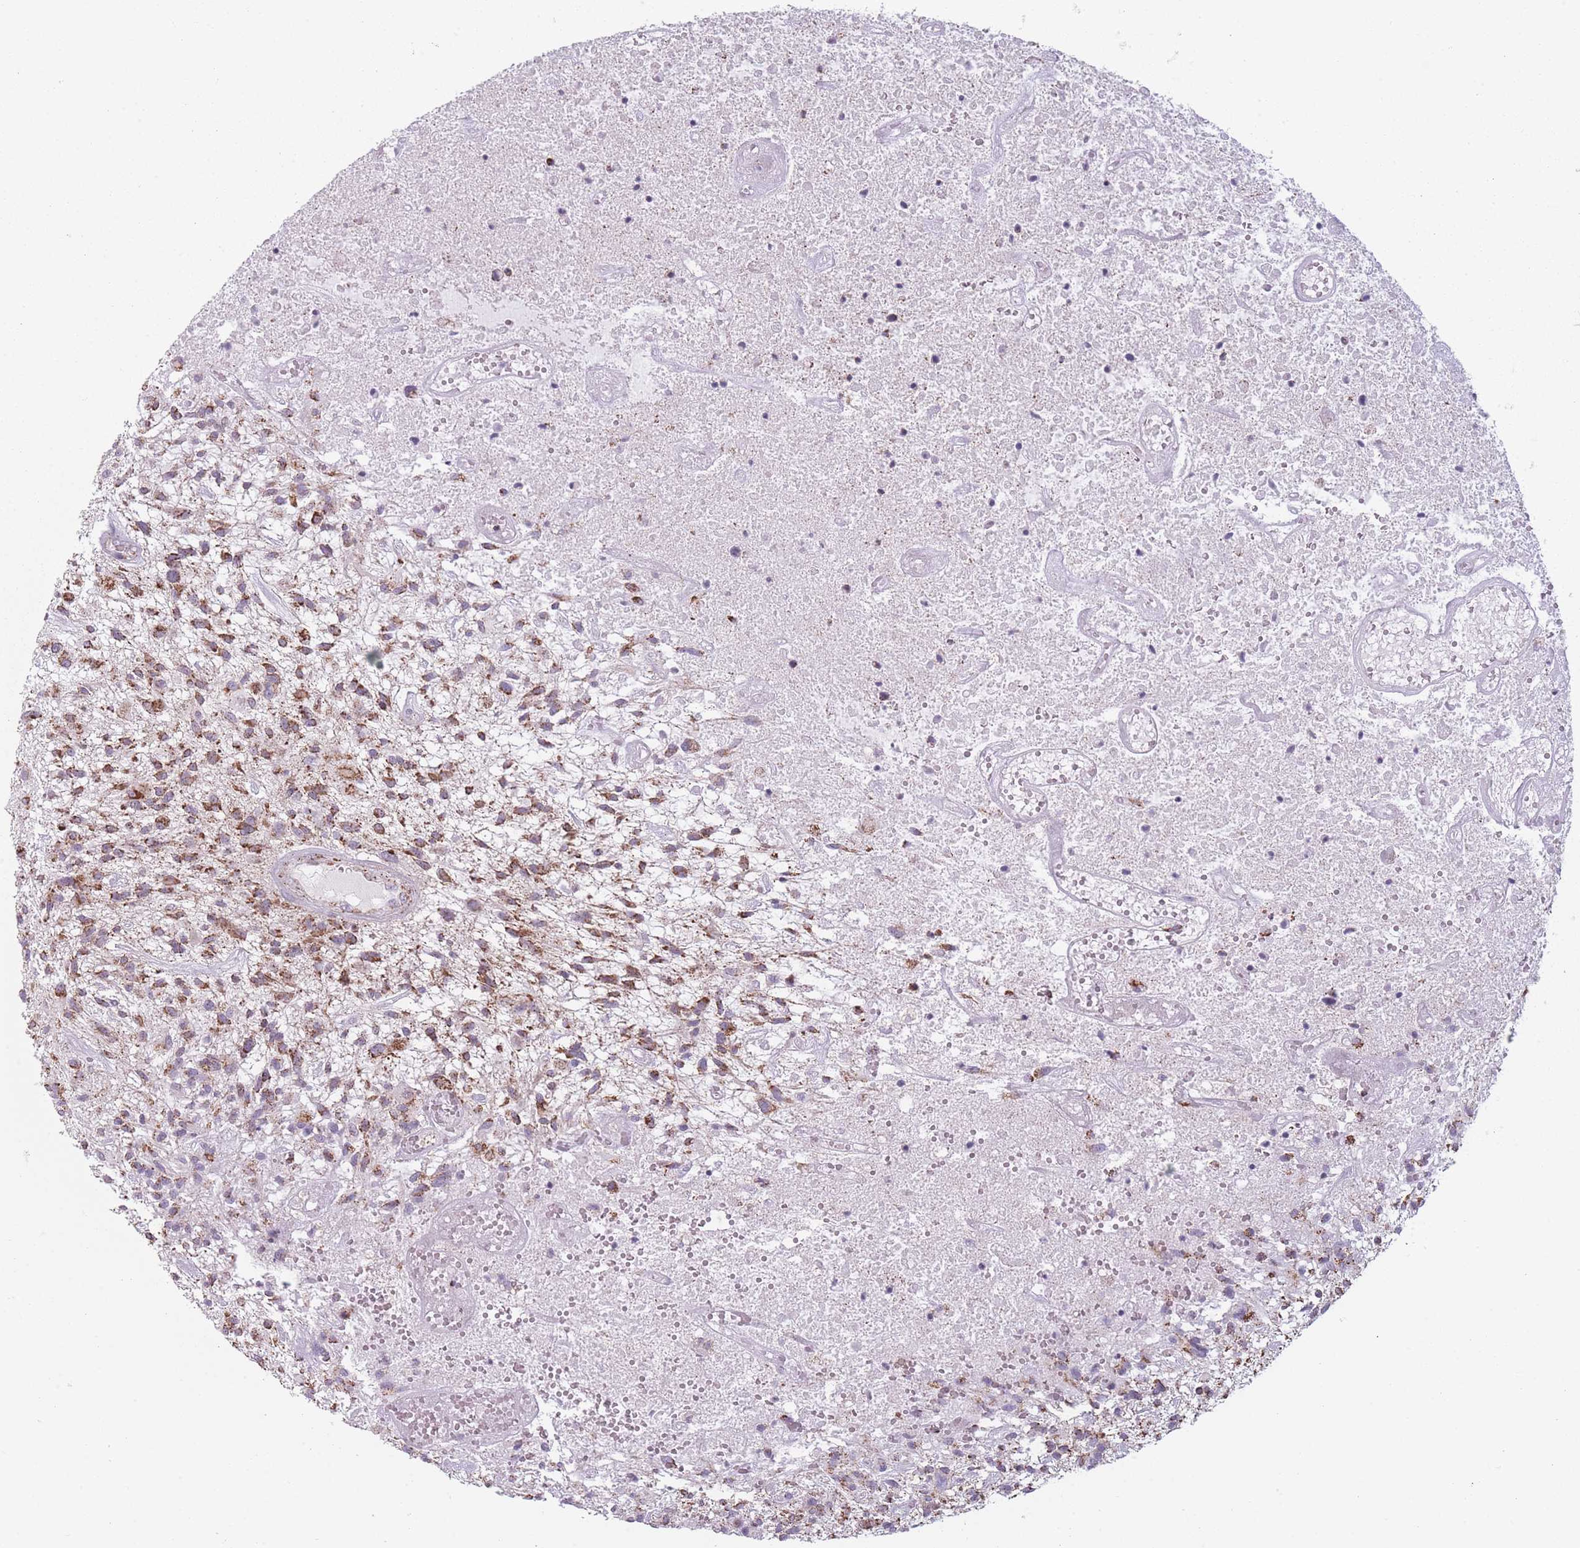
{"staining": {"intensity": "moderate", "quantity": ">75%", "location": "cytoplasmic/membranous"}, "tissue": "glioma", "cell_type": "Tumor cells", "image_type": "cancer", "snomed": [{"axis": "morphology", "description": "Glioma, malignant, High grade"}, {"axis": "topography", "description": "Brain"}], "caption": "Immunohistochemistry (IHC) image of neoplastic tissue: glioma stained using immunohistochemistry (IHC) shows medium levels of moderate protein expression localized specifically in the cytoplasmic/membranous of tumor cells, appearing as a cytoplasmic/membranous brown color.", "gene": "DCHS1", "patient": {"sex": "male", "age": 47}}